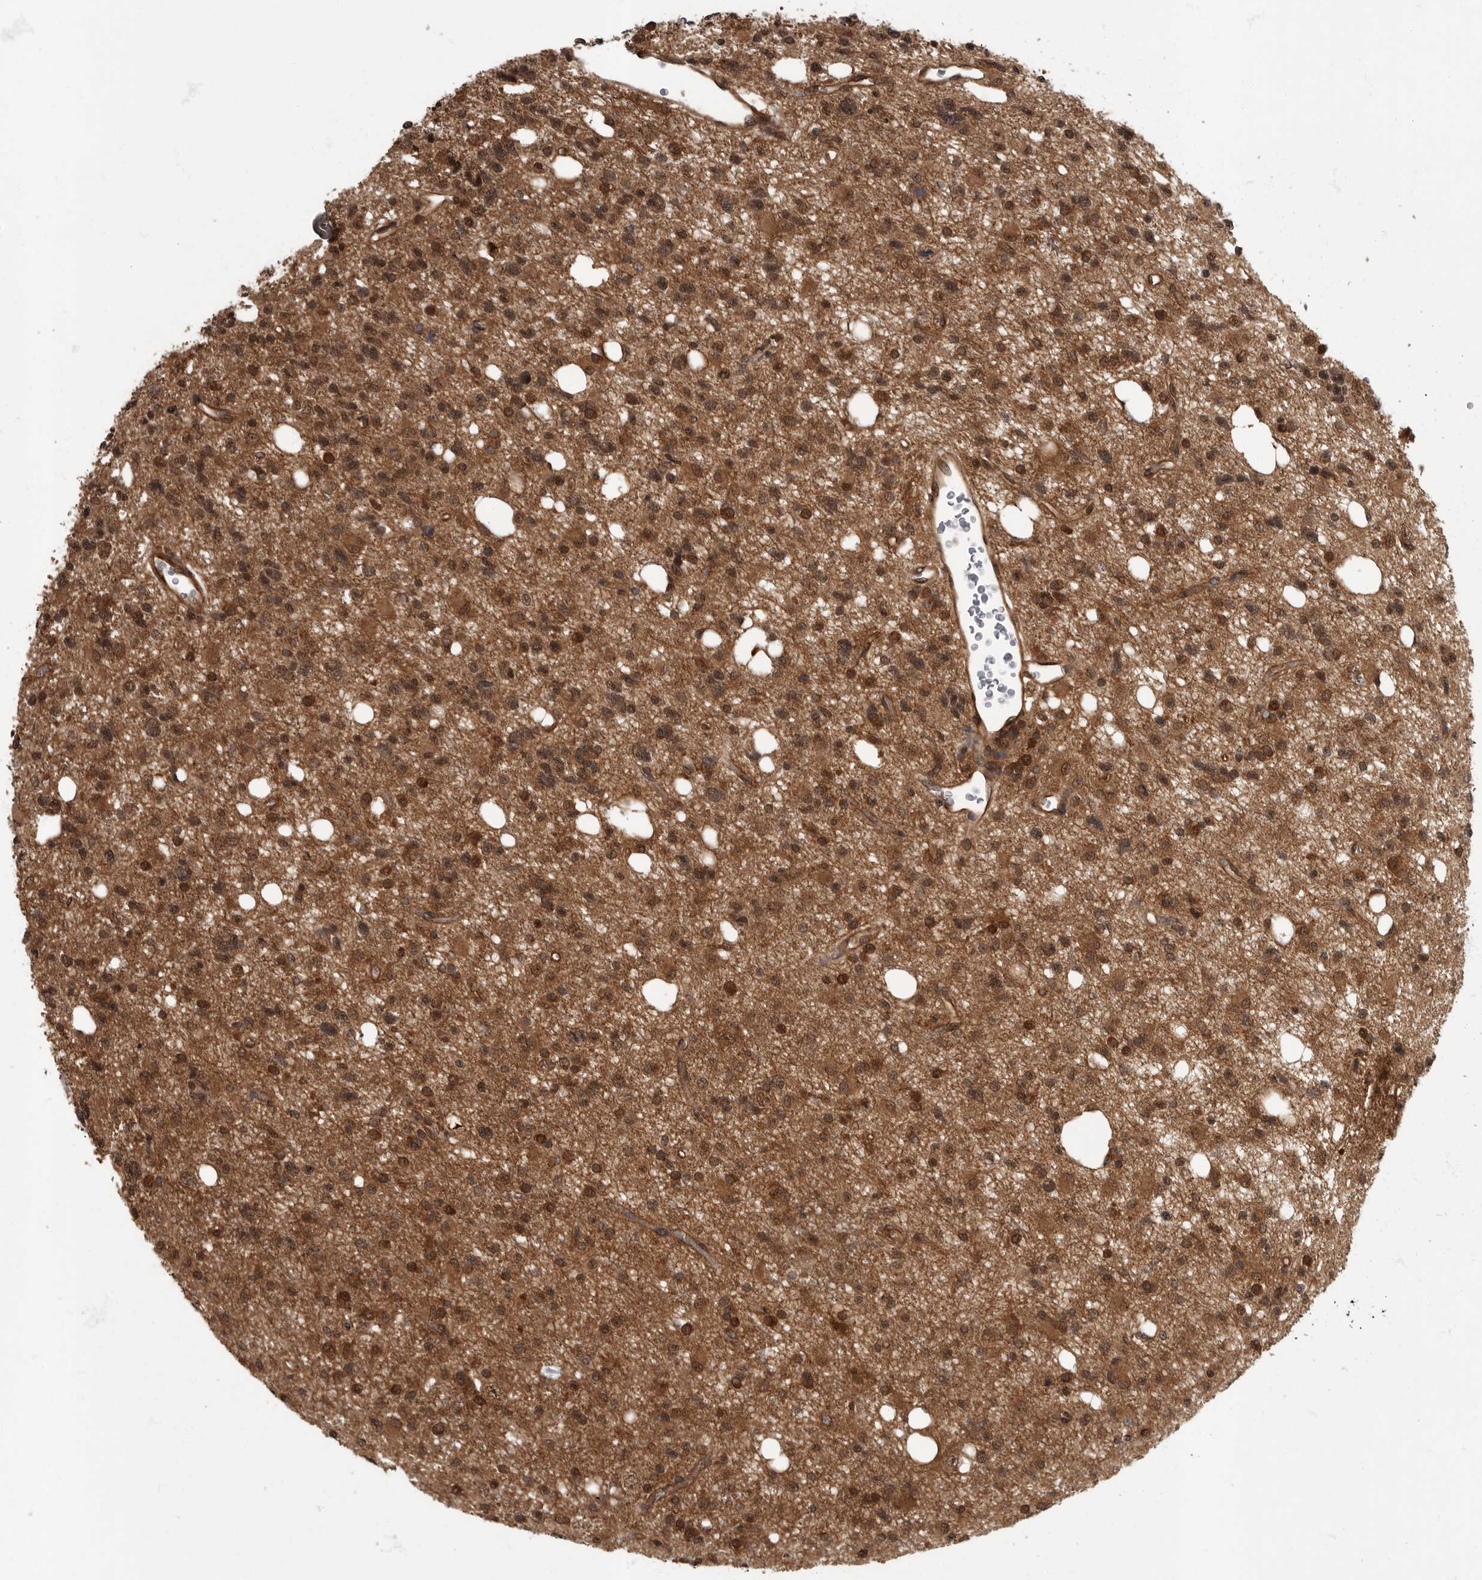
{"staining": {"intensity": "moderate", "quantity": ">75%", "location": "cytoplasmic/membranous,nuclear"}, "tissue": "glioma", "cell_type": "Tumor cells", "image_type": "cancer", "snomed": [{"axis": "morphology", "description": "Glioma, malignant, High grade"}, {"axis": "topography", "description": "Brain"}], "caption": "A brown stain shows moderate cytoplasmic/membranous and nuclear staining of a protein in glioma tumor cells.", "gene": "VPS50", "patient": {"sex": "female", "age": 62}}